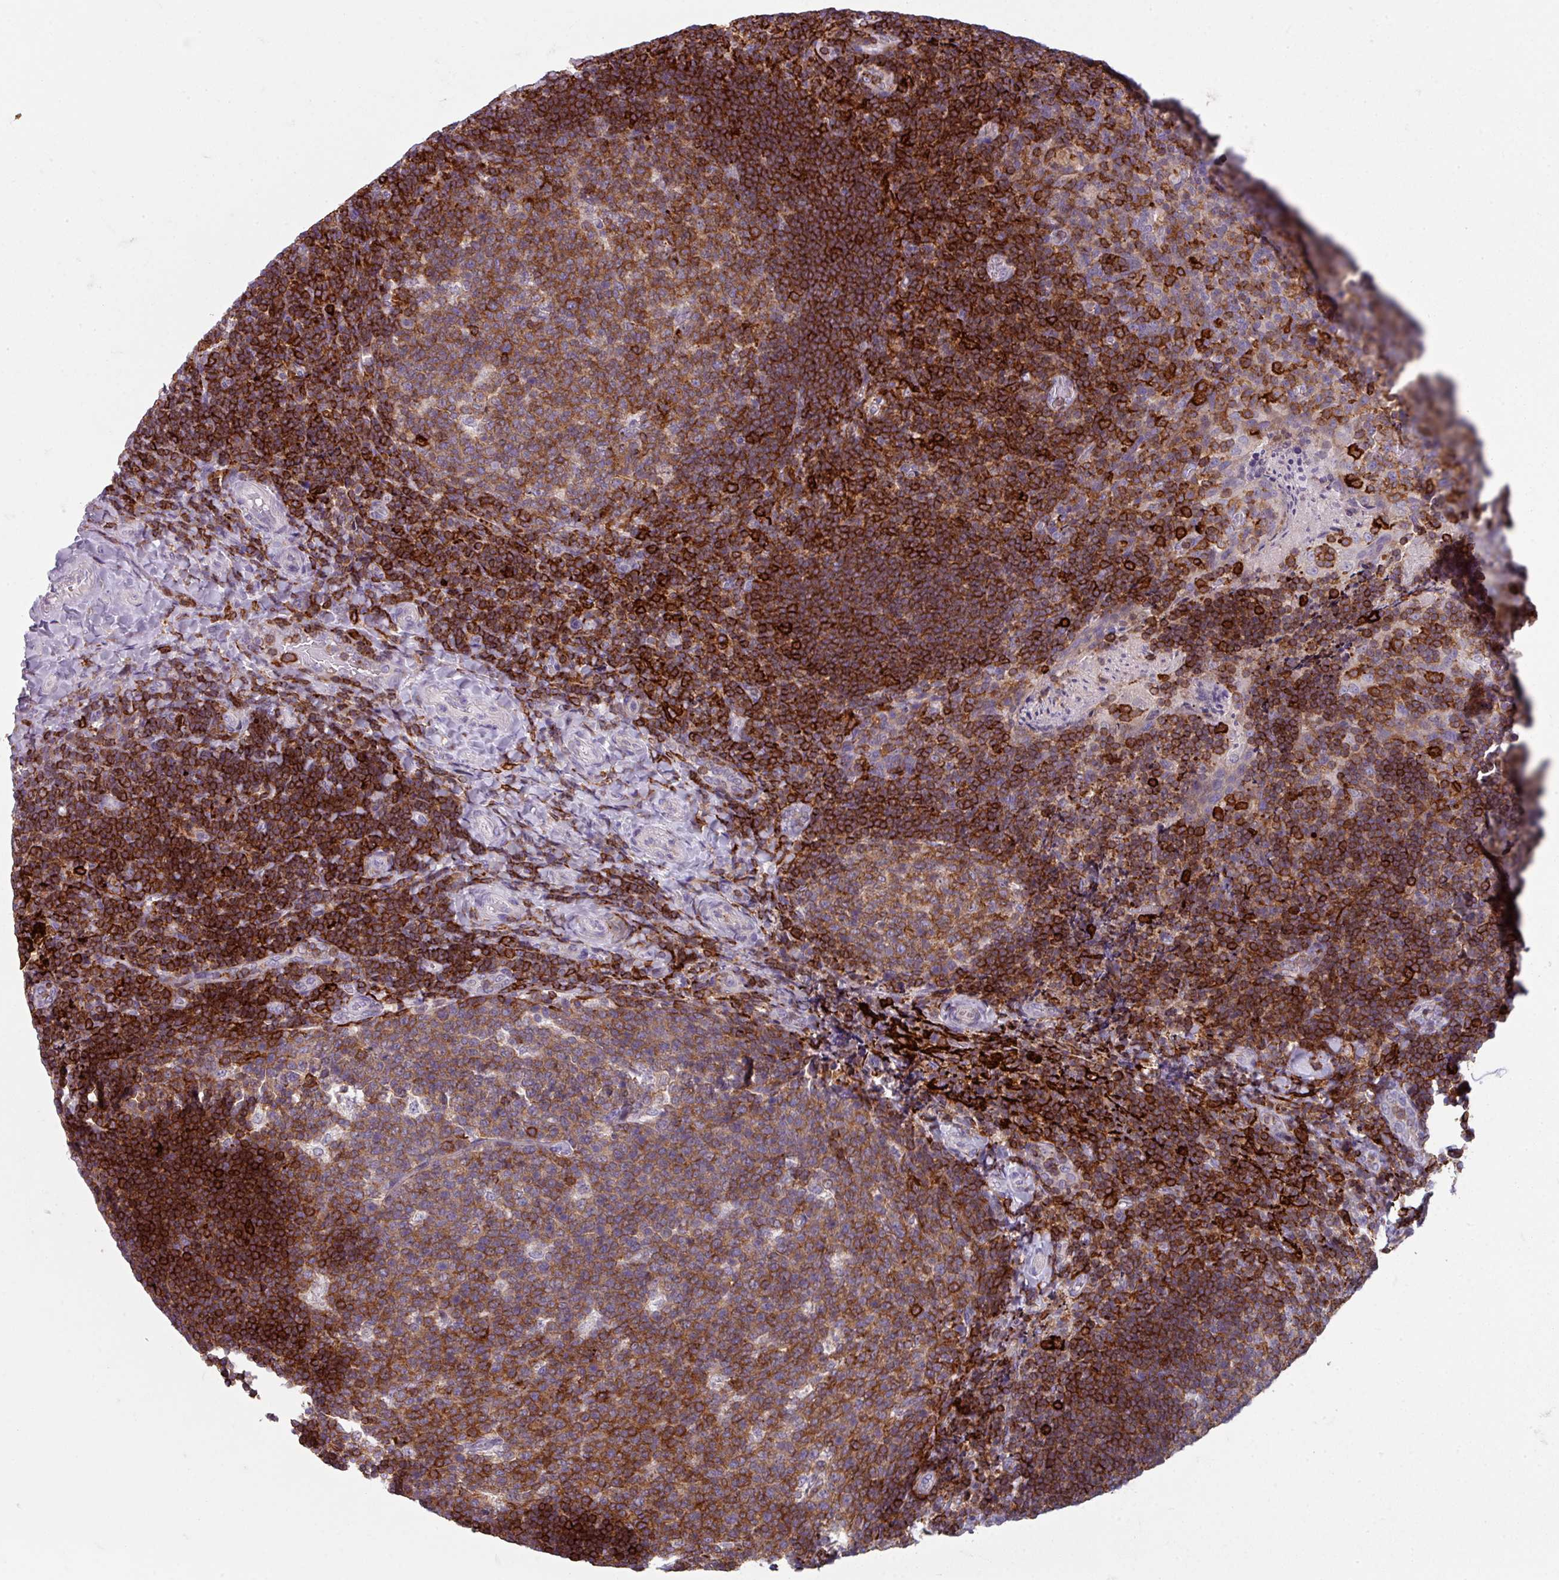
{"staining": {"intensity": "strong", "quantity": ">75%", "location": "cytoplasmic/membranous"}, "tissue": "tonsil", "cell_type": "Germinal center cells", "image_type": "normal", "snomed": [{"axis": "morphology", "description": "Normal tissue, NOS"}, {"axis": "topography", "description": "Tonsil"}], "caption": "Tonsil stained with immunohistochemistry demonstrates strong cytoplasmic/membranous expression in about >75% of germinal center cells.", "gene": "NEDD9", "patient": {"sex": "female", "age": 10}}